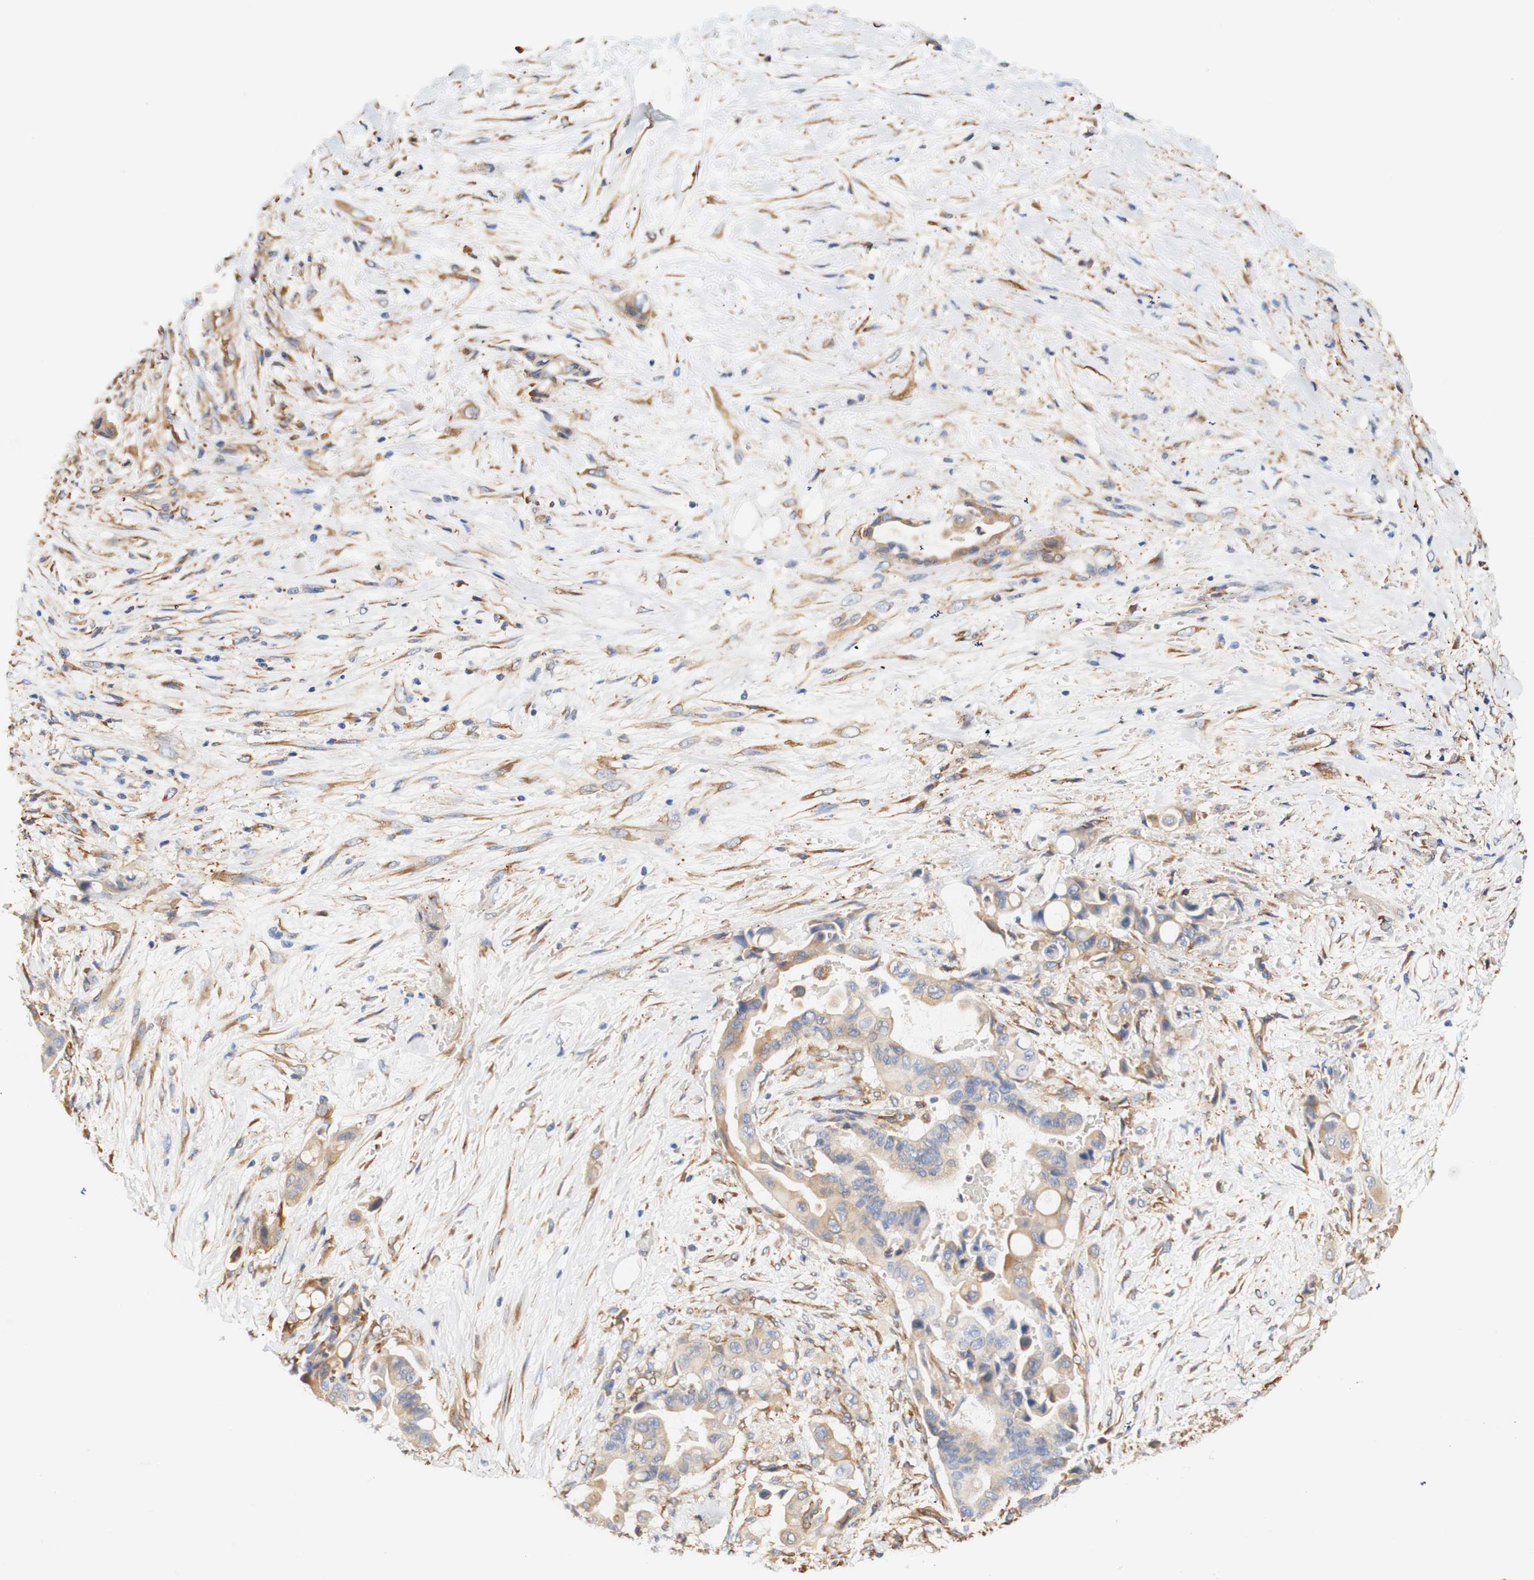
{"staining": {"intensity": "weak", "quantity": "<25%", "location": "cytoplasmic/membranous"}, "tissue": "liver cancer", "cell_type": "Tumor cells", "image_type": "cancer", "snomed": [{"axis": "morphology", "description": "Cholangiocarcinoma"}, {"axis": "topography", "description": "Liver"}], "caption": "Immunohistochemistry (IHC) micrograph of neoplastic tissue: liver cancer stained with DAB exhibits no significant protein expression in tumor cells. (Stains: DAB immunohistochemistry (IHC) with hematoxylin counter stain, Microscopy: brightfield microscopy at high magnification).", "gene": "EIF2AK4", "patient": {"sex": "female", "age": 61}}